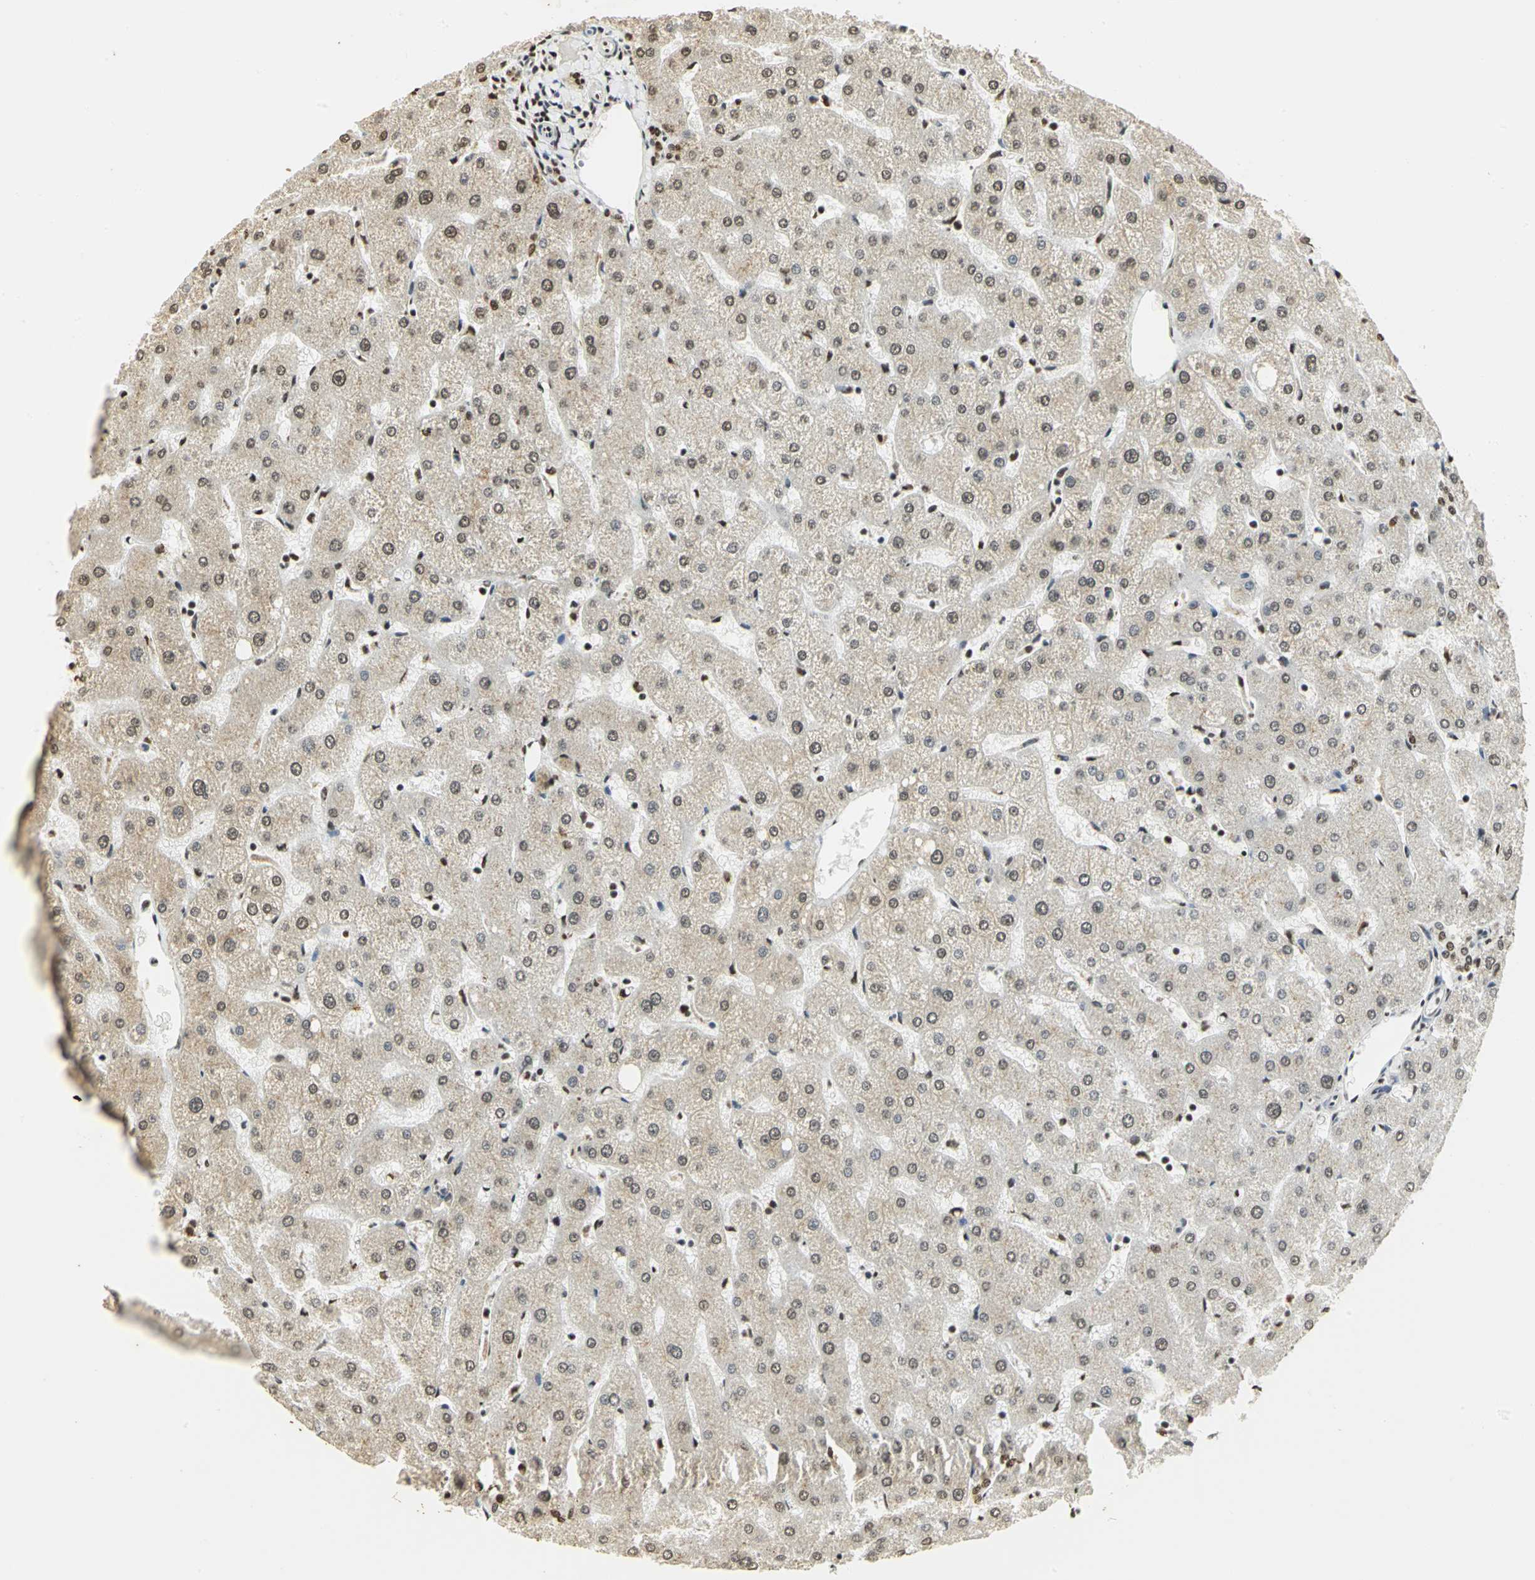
{"staining": {"intensity": "strong", "quantity": ">75%", "location": "cytoplasmic/membranous,nuclear"}, "tissue": "liver", "cell_type": "Cholangiocytes", "image_type": "normal", "snomed": [{"axis": "morphology", "description": "Normal tissue, NOS"}, {"axis": "topography", "description": "Liver"}], "caption": "Liver stained for a protein (brown) displays strong cytoplasmic/membranous,nuclear positive positivity in approximately >75% of cholangiocytes.", "gene": "SET", "patient": {"sex": "male", "age": 67}}